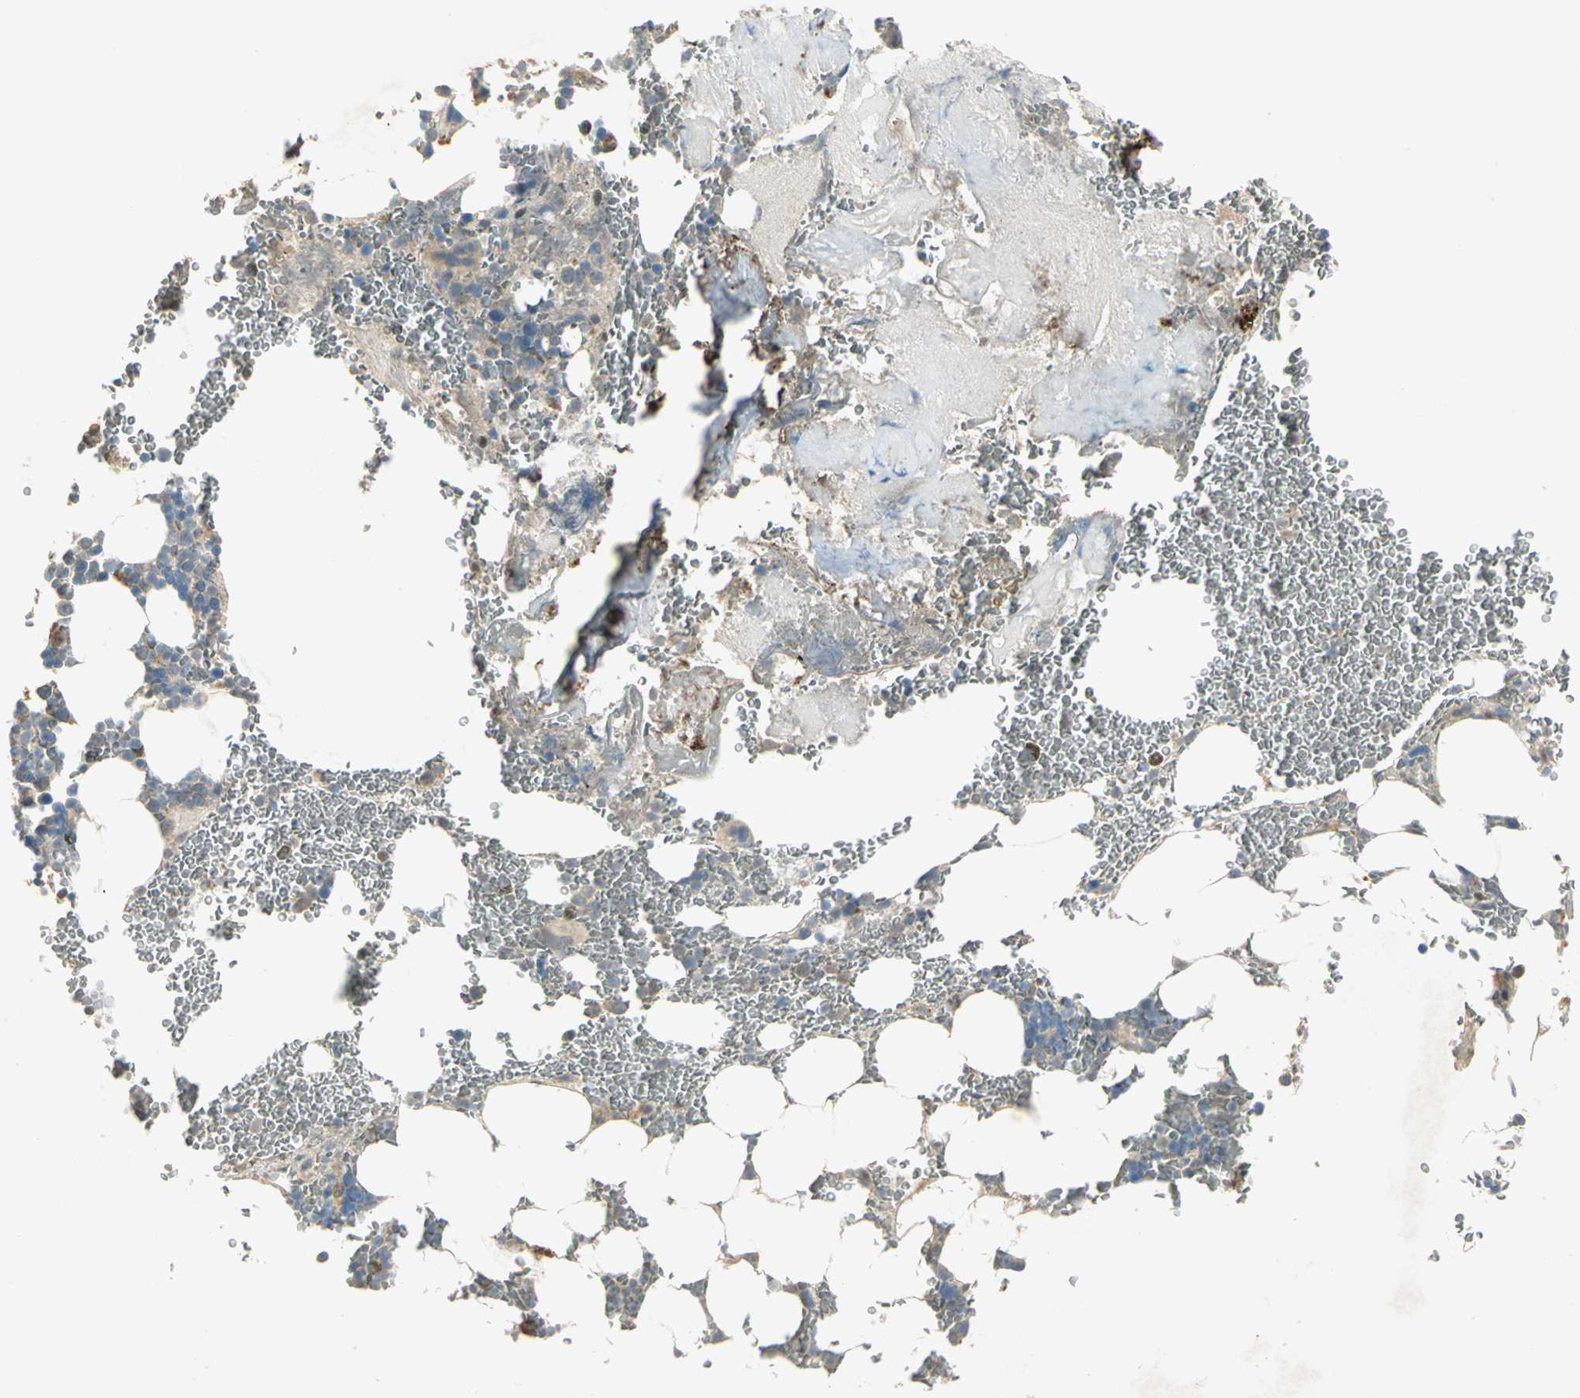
{"staining": {"intensity": "weak", "quantity": "<25%", "location": "cytoplasmic/membranous"}, "tissue": "bone marrow", "cell_type": "Hematopoietic cells", "image_type": "normal", "snomed": [{"axis": "morphology", "description": "Normal tissue, NOS"}, {"axis": "topography", "description": "Bone marrow"}], "caption": "Micrograph shows no protein expression in hematopoietic cells of benign bone marrow.", "gene": "PROC", "patient": {"sex": "female", "age": 73}}